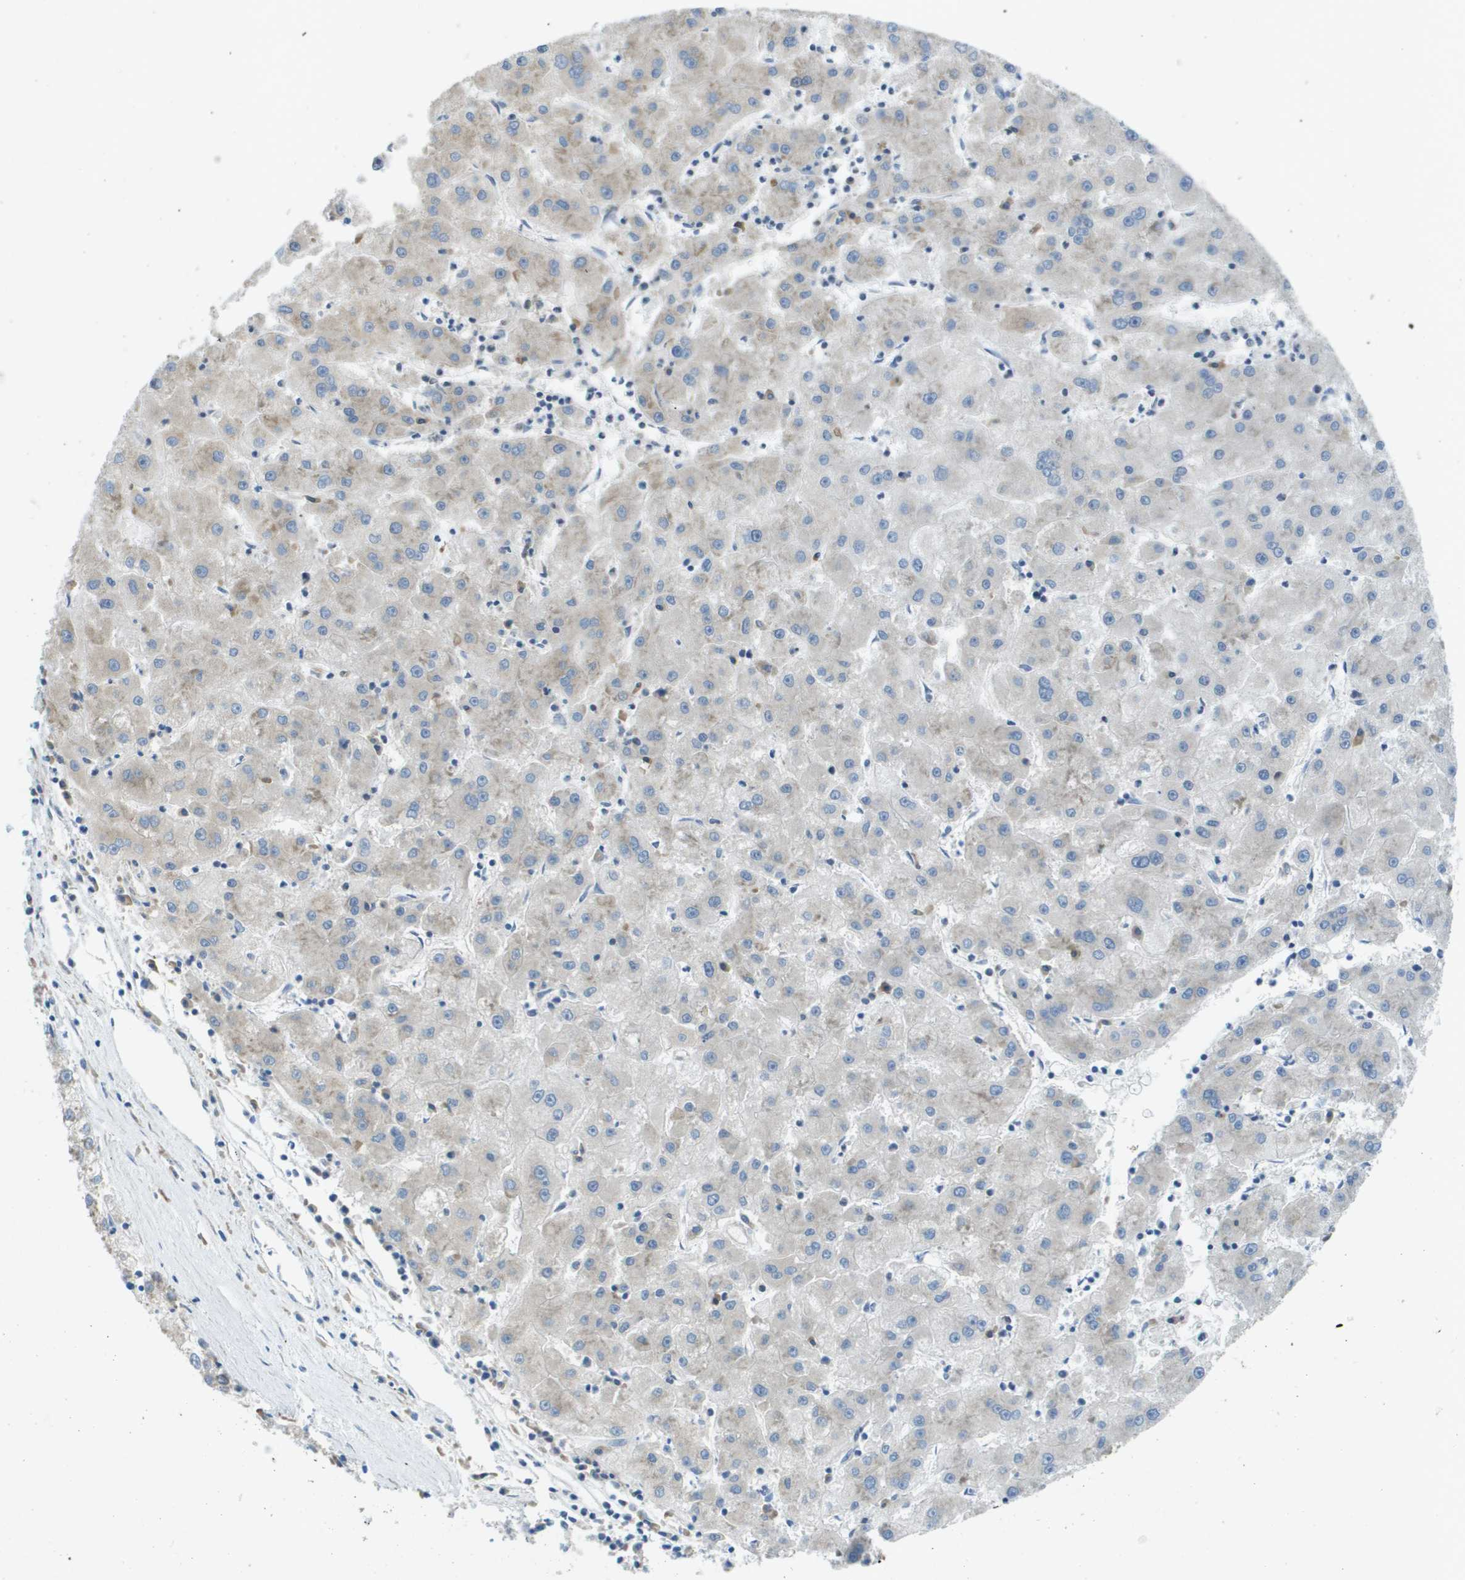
{"staining": {"intensity": "negative", "quantity": "none", "location": "none"}, "tissue": "liver cancer", "cell_type": "Tumor cells", "image_type": "cancer", "snomed": [{"axis": "morphology", "description": "Carcinoma, Hepatocellular, NOS"}, {"axis": "topography", "description": "Liver"}], "caption": "Immunohistochemistry (IHC) of liver cancer reveals no staining in tumor cells.", "gene": "ARID1B", "patient": {"sex": "male", "age": 72}}